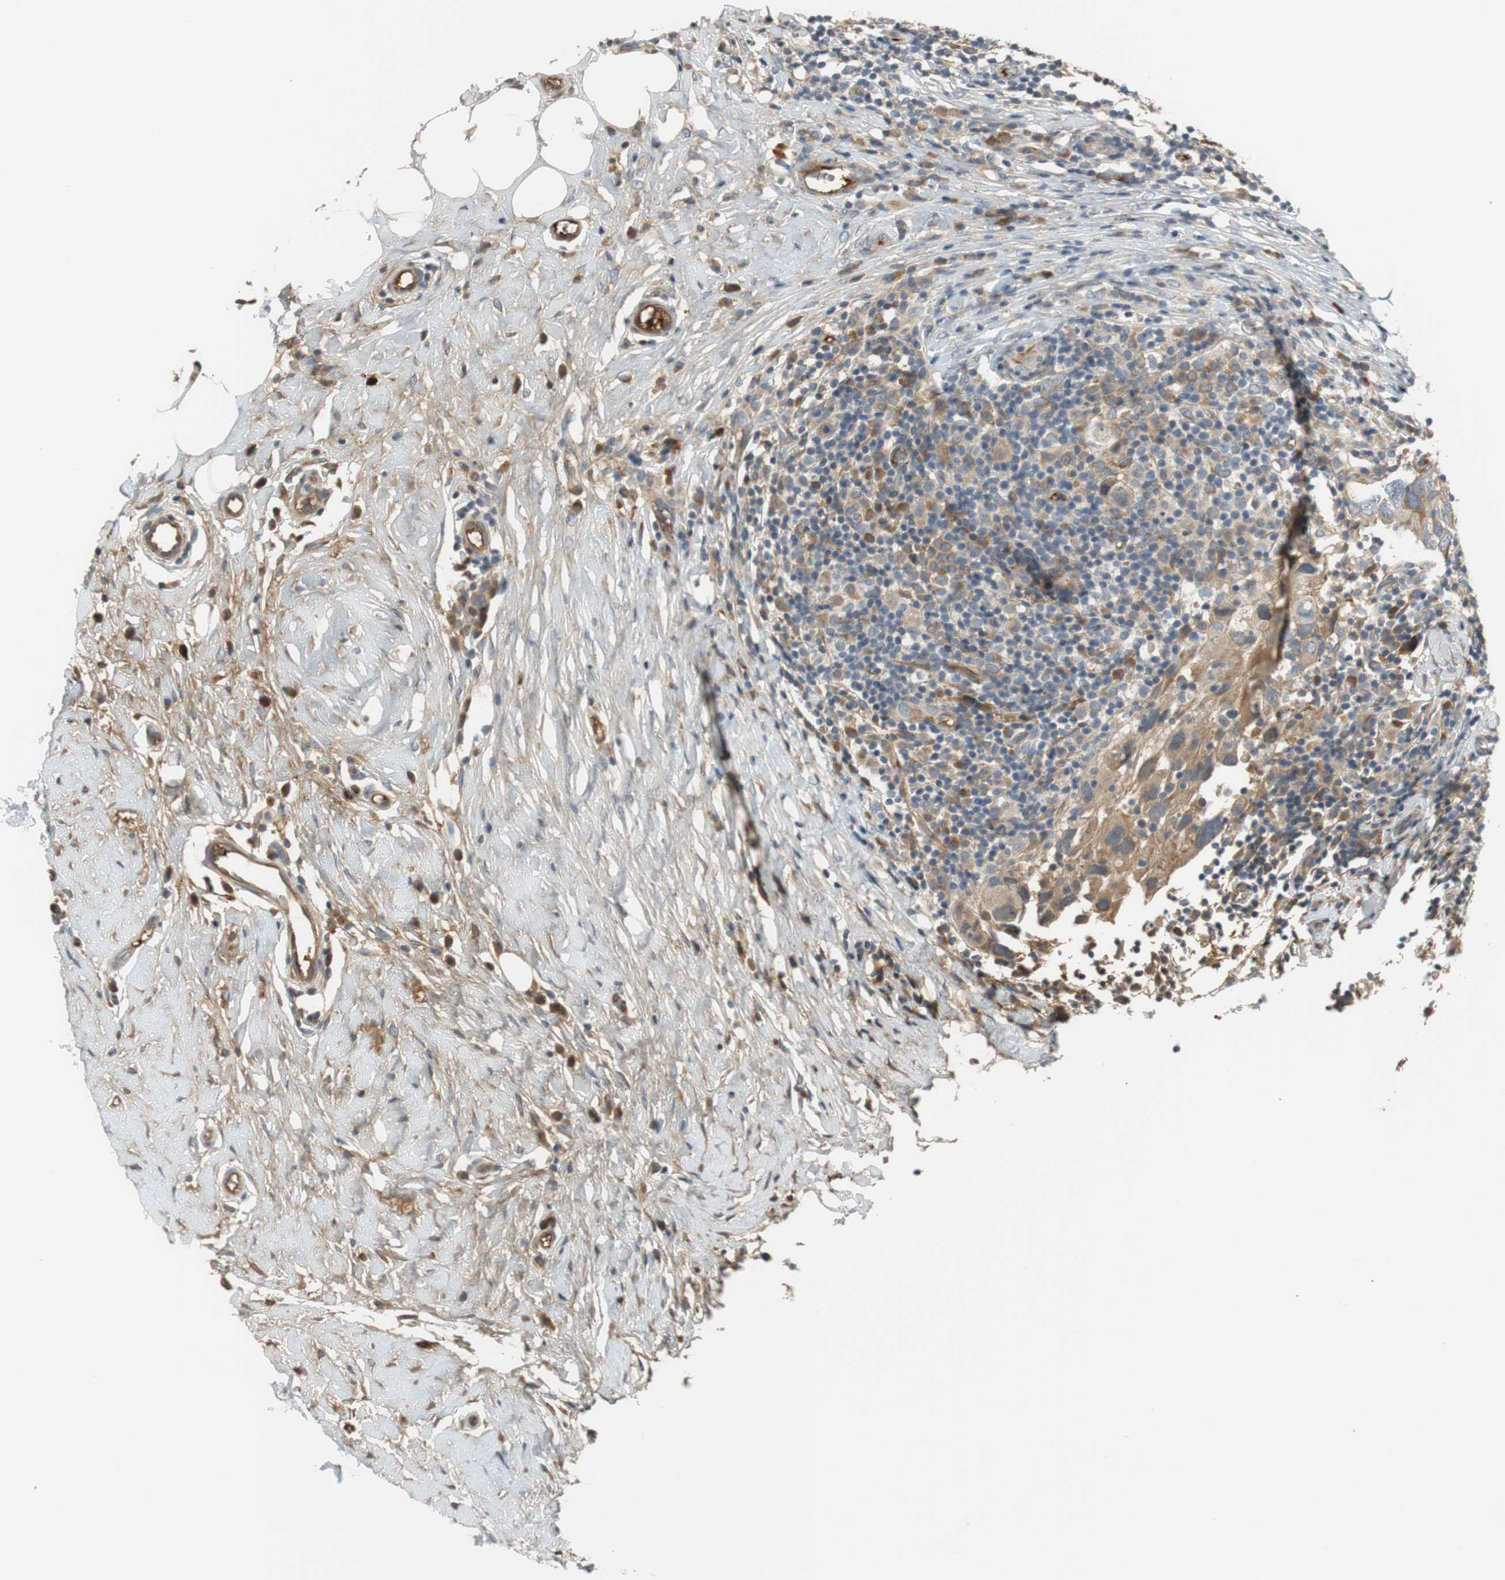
{"staining": {"intensity": "weak", "quantity": ">75%", "location": "cytoplasmic/membranous"}, "tissue": "breast cancer", "cell_type": "Tumor cells", "image_type": "cancer", "snomed": [{"axis": "morphology", "description": "Duct carcinoma"}, {"axis": "topography", "description": "Breast"}], "caption": "Human breast intraductal carcinoma stained for a protein (brown) demonstrates weak cytoplasmic/membranous positive positivity in approximately >75% of tumor cells.", "gene": "C4A", "patient": {"sex": "female", "age": 37}}